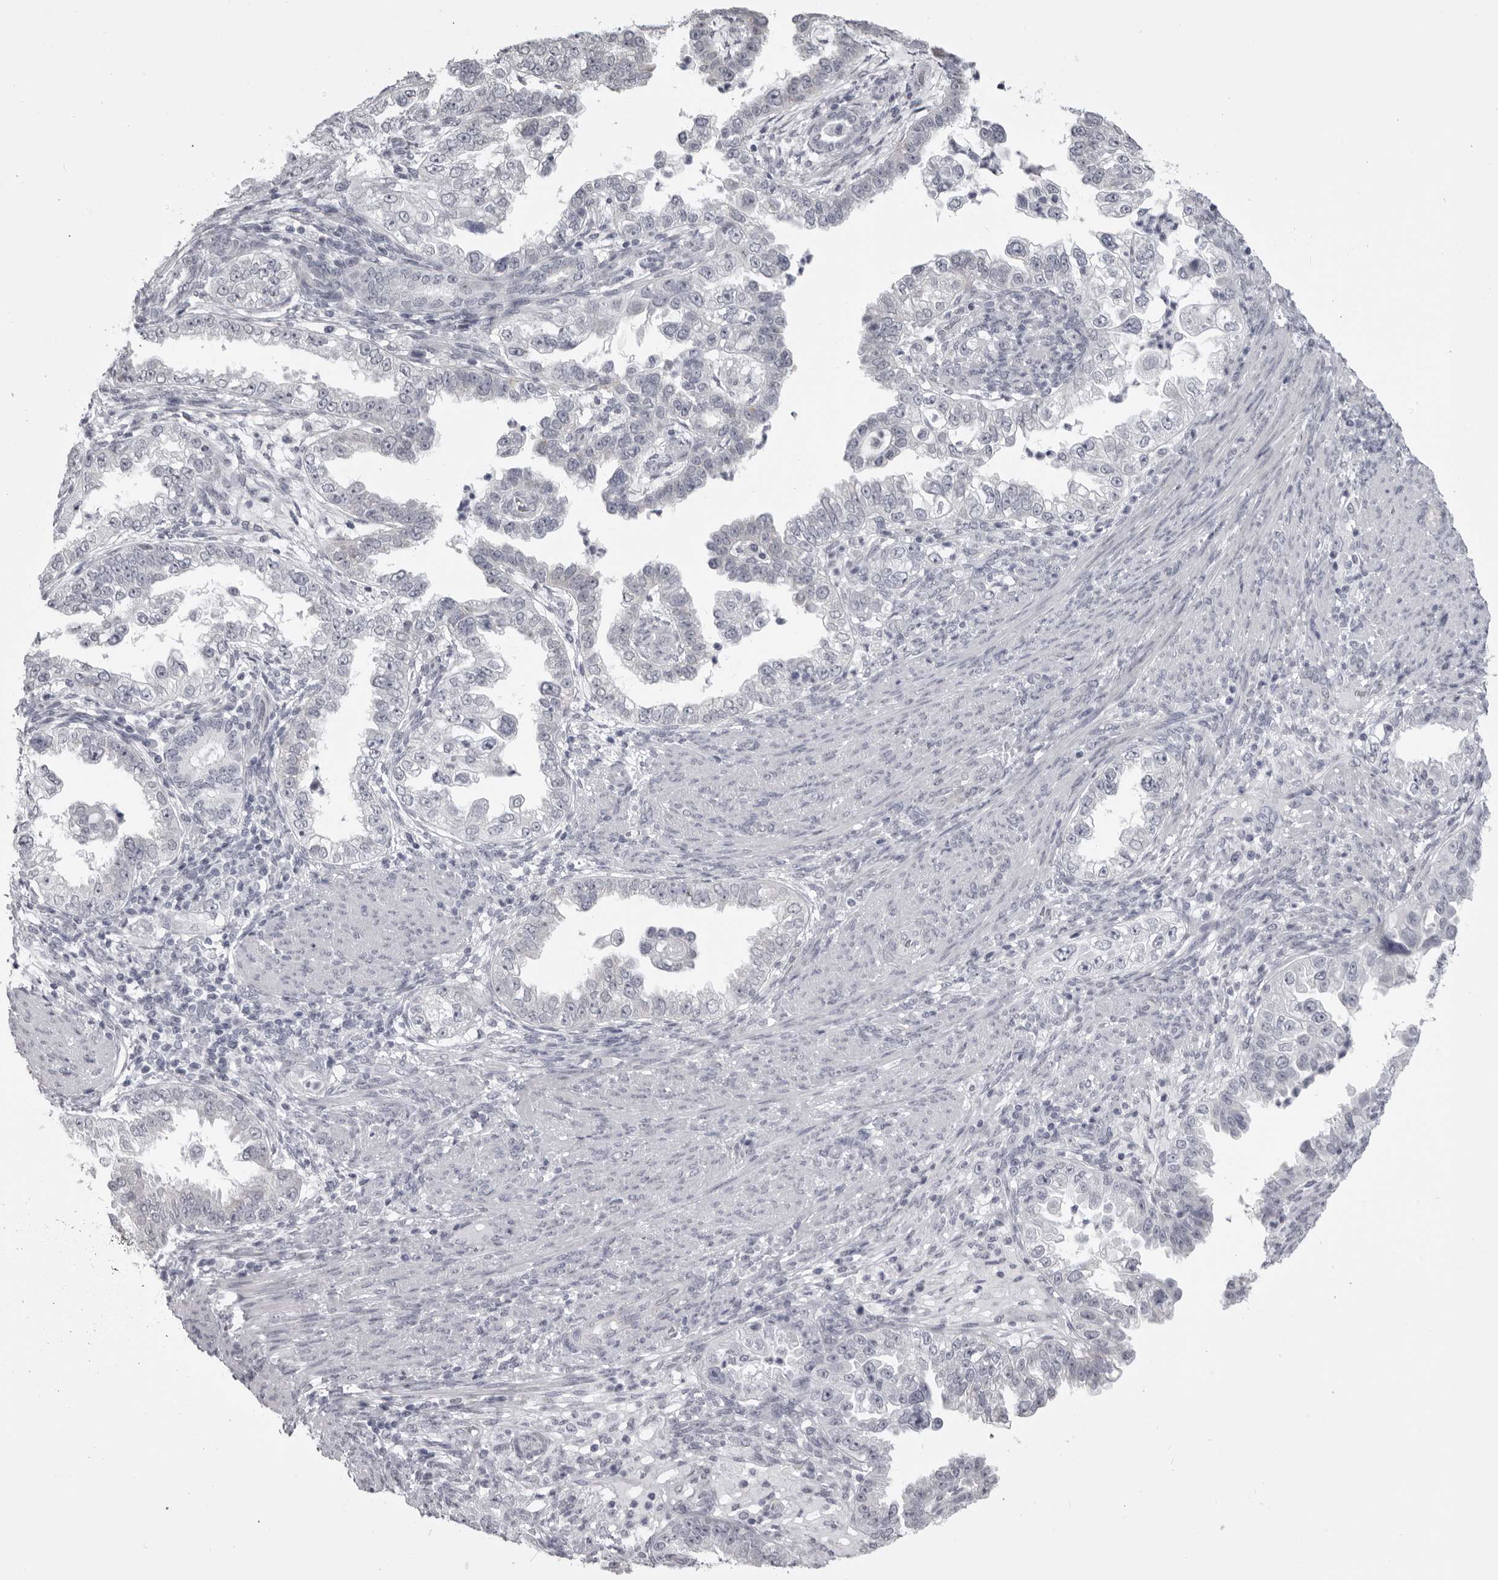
{"staining": {"intensity": "negative", "quantity": "none", "location": "none"}, "tissue": "endometrial cancer", "cell_type": "Tumor cells", "image_type": "cancer", "snomed": [{"axis": "morphology", "description": "Adenocarcinoma, NOS"}, {"axis": "topography", "description": "Endometrium"}], "caption": "There is no significant expression in tumor cells of endometrial adenocarcinoma.", "gene": "EPHA10", "patient": {"sex": "female", "age": 85}}